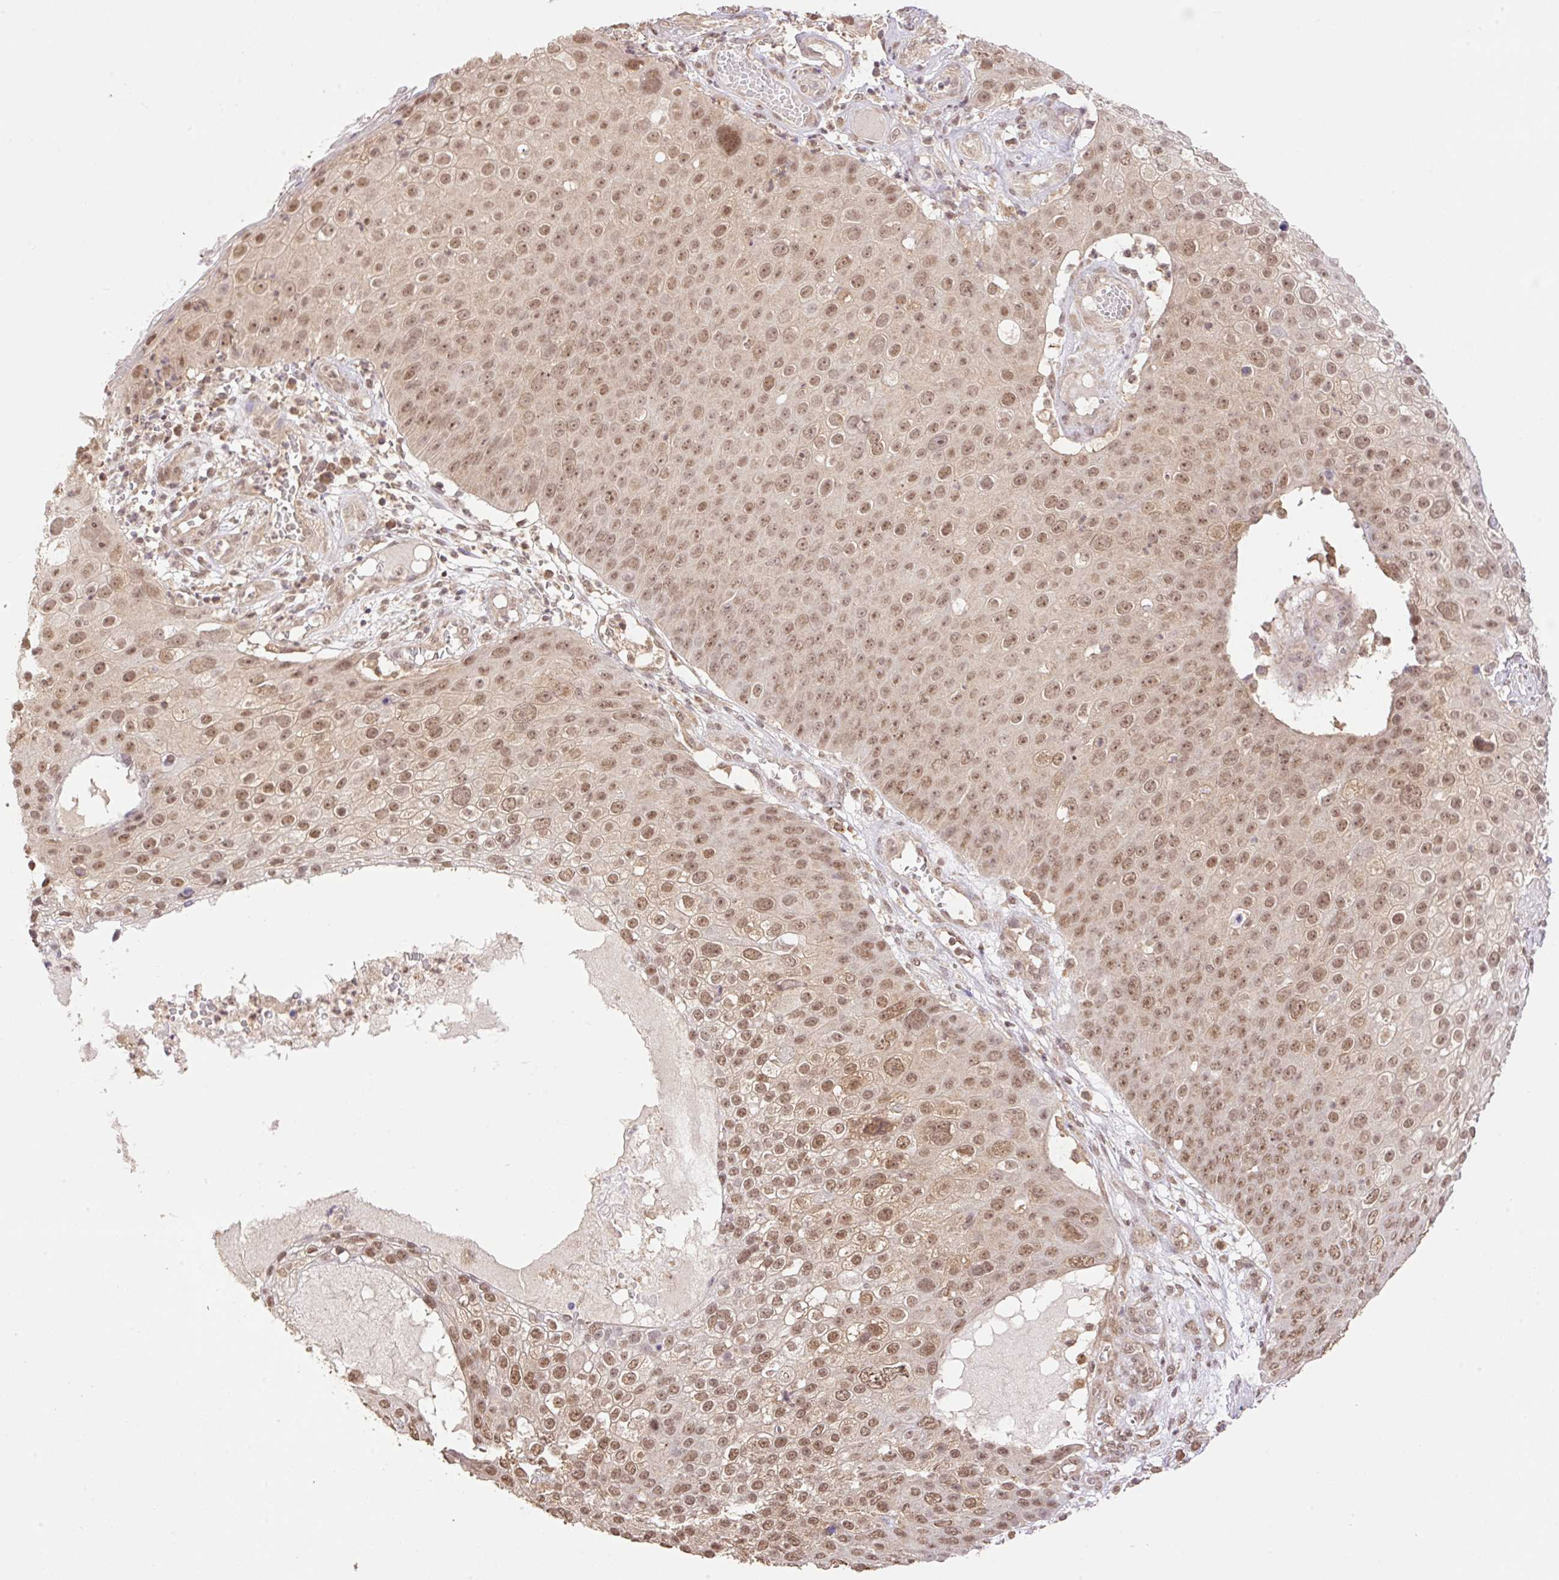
{"staining": {"intensity": "moderate", "quantity": ">75%", "location": "nuclear"}, "tissue": "skin cancer", "cell_type": "Tumor cells", "image_type": "cancer", "snomed": [{"axis": "morphology", "description": "Squamous cell carcinoma, NOS"}, {"axis": "topography", "description": "Skin"}], "caption": "A brown stain highlights moderate nuclear staining of a protein in skin cancer tumor cells.", "gene": "VPS25", "patient": {"sex": "male", "age": 71}}